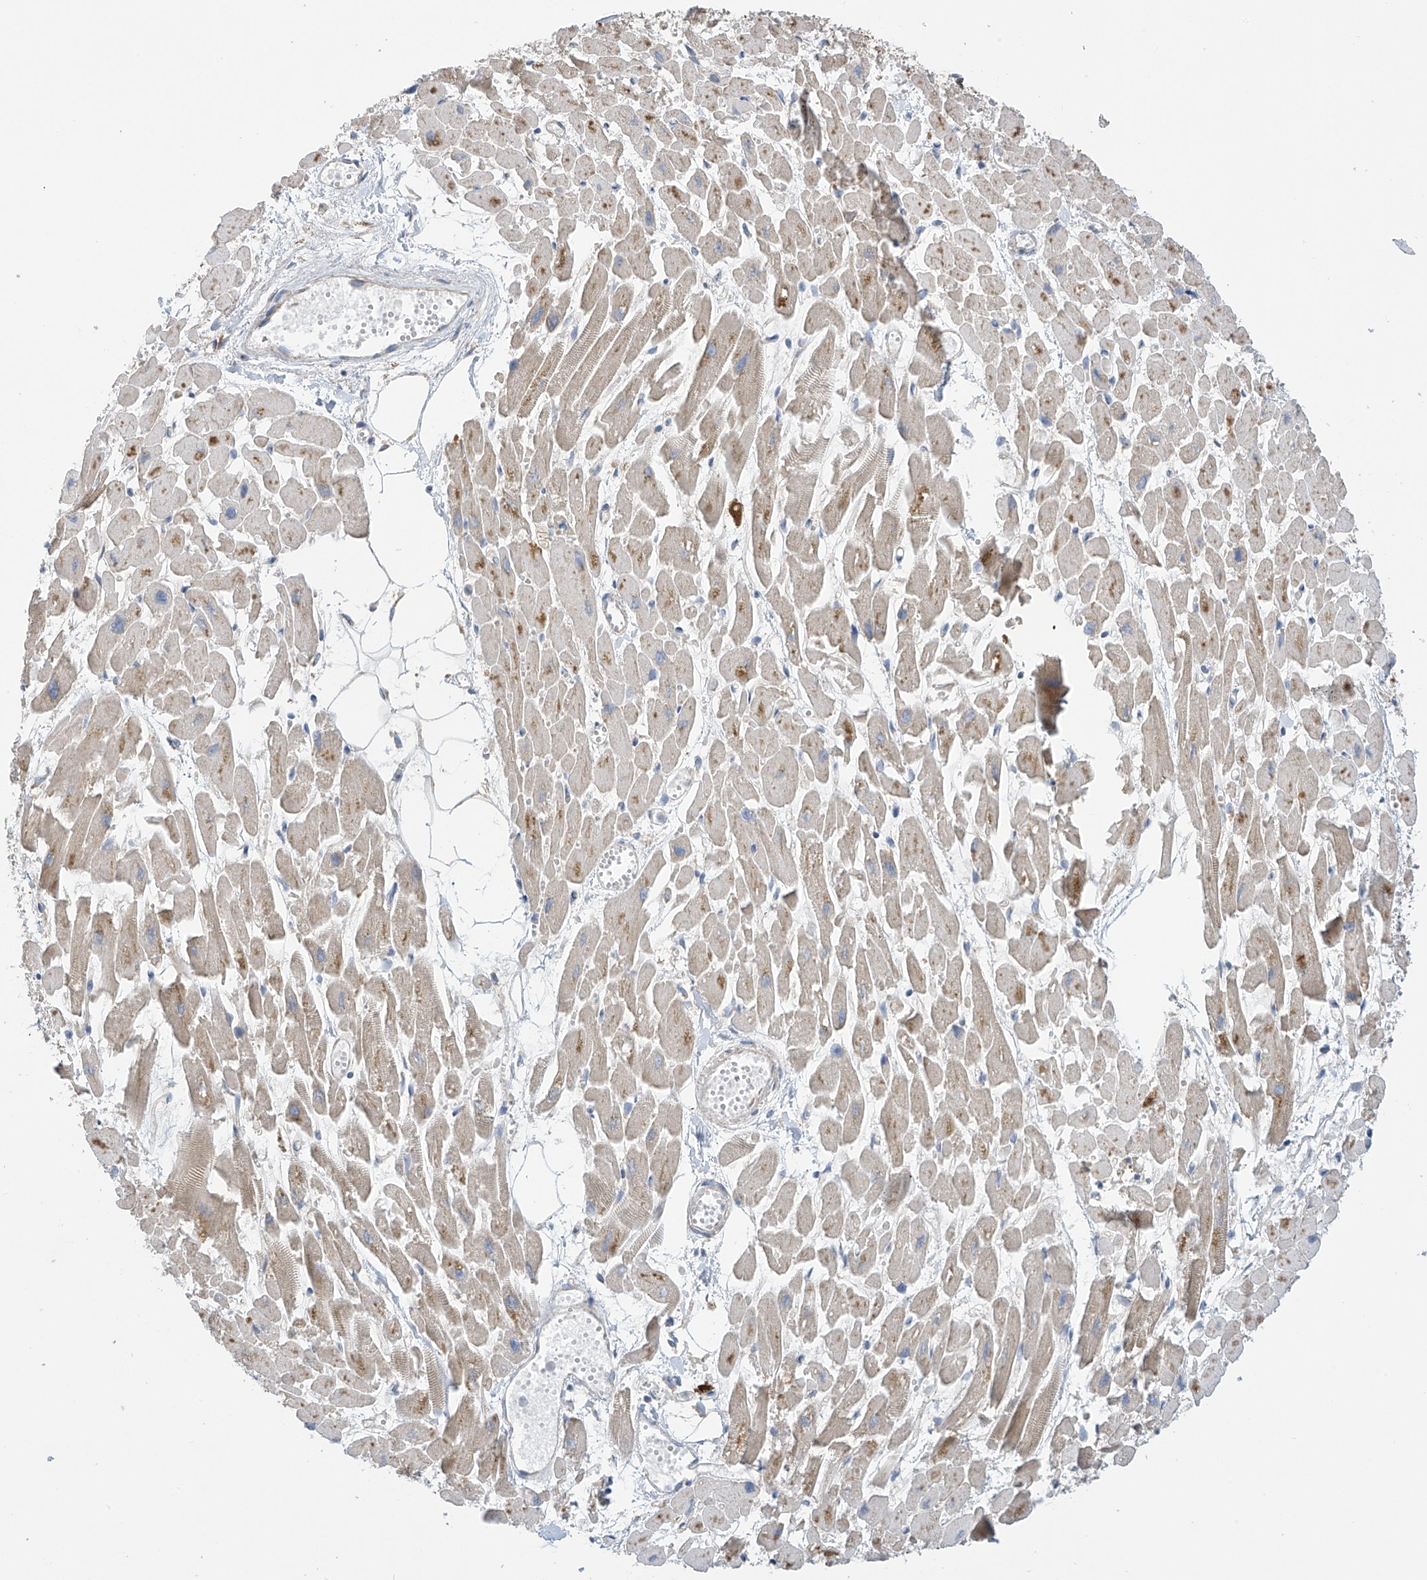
{"staining": {"intensity": "moderate", "quantity": "25%-75%", "location": "cytoplasmic/membranous"}, "tissue": "heart muscle", "cell_type": "Cardiomyocytes", "image_type": "normal", "snomed": [{"axis": "morphology", "description": "Normal tissue, NOS"}, {"axis": "topography", "description": "Heart"}], "caption": "This is an image of IHC staining of normal heart muscle, which shows moderate staining in the cytoplasmic/membranous of cardiomyocytes.", "gene": "PNPT1", "patient": {"sex": "female", "age": 64}}